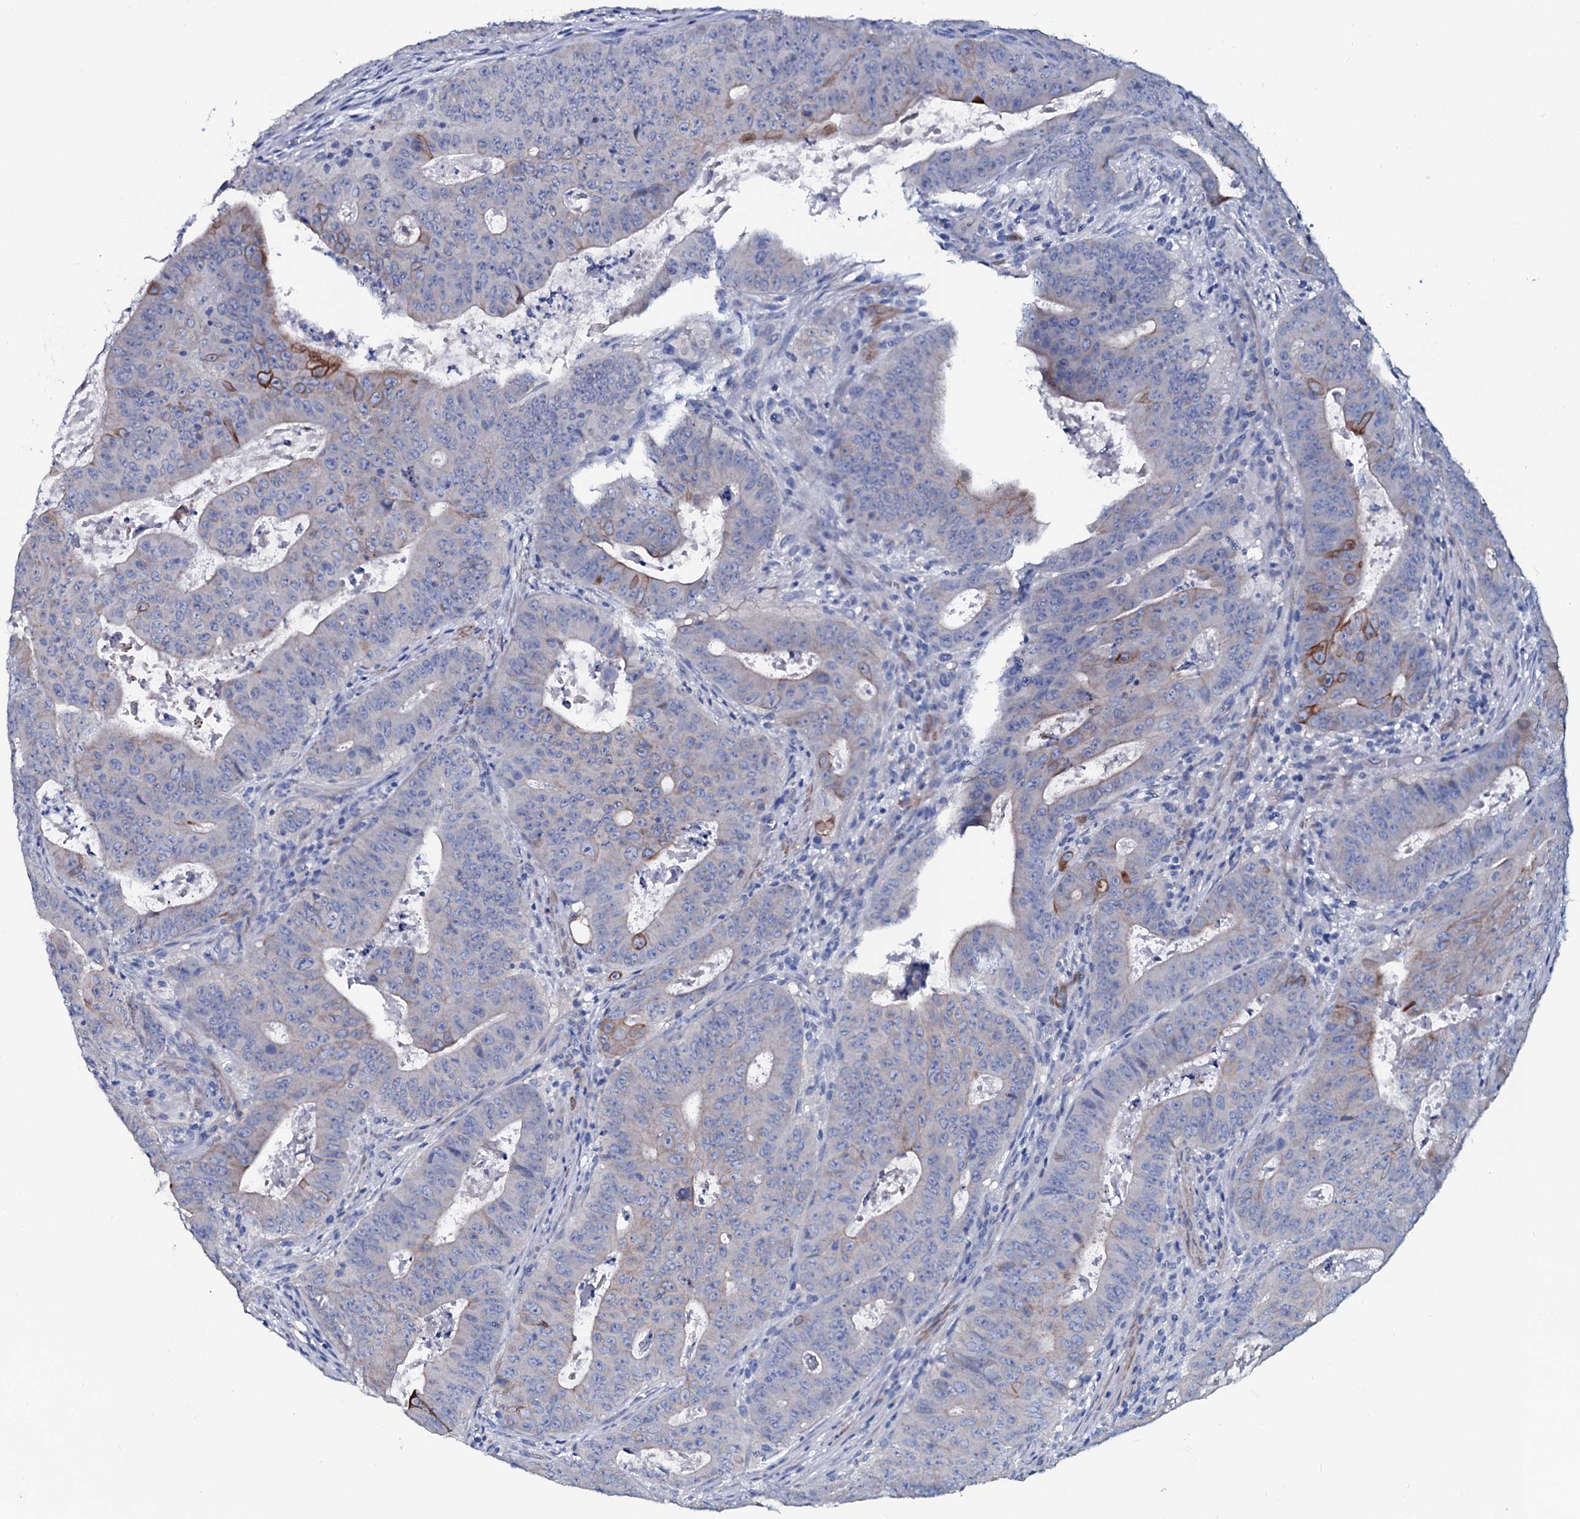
{"staining": {"intensity": "strong", "quantity": "<25%", "location": "cytoplasmic/membranous"}, "tissue": "colorectal cancer", "cell_type": "Tumor cells", "image_type": "cancer", "snomed": [{"axis": "morphology", "description": "Adenocarcinoma, NOS"}, {"axis": "topography", "description": "Rectum"}], "caption": "Immunohistochemical staining of colorectal cancer (adenocarcinoma) demonstrates medium levels of strong cytoplasmic/membranous expression in about <25% of tumor cells. The staining was performed using DAB (3,3'-diaminobenzidine) to visualize the protein expression in brown, while the nuclei were stained in blue with hematoxylin (Magnification: 20x).", "gene": "GYS2", "patient": {"sex": "female", "age": 75}}